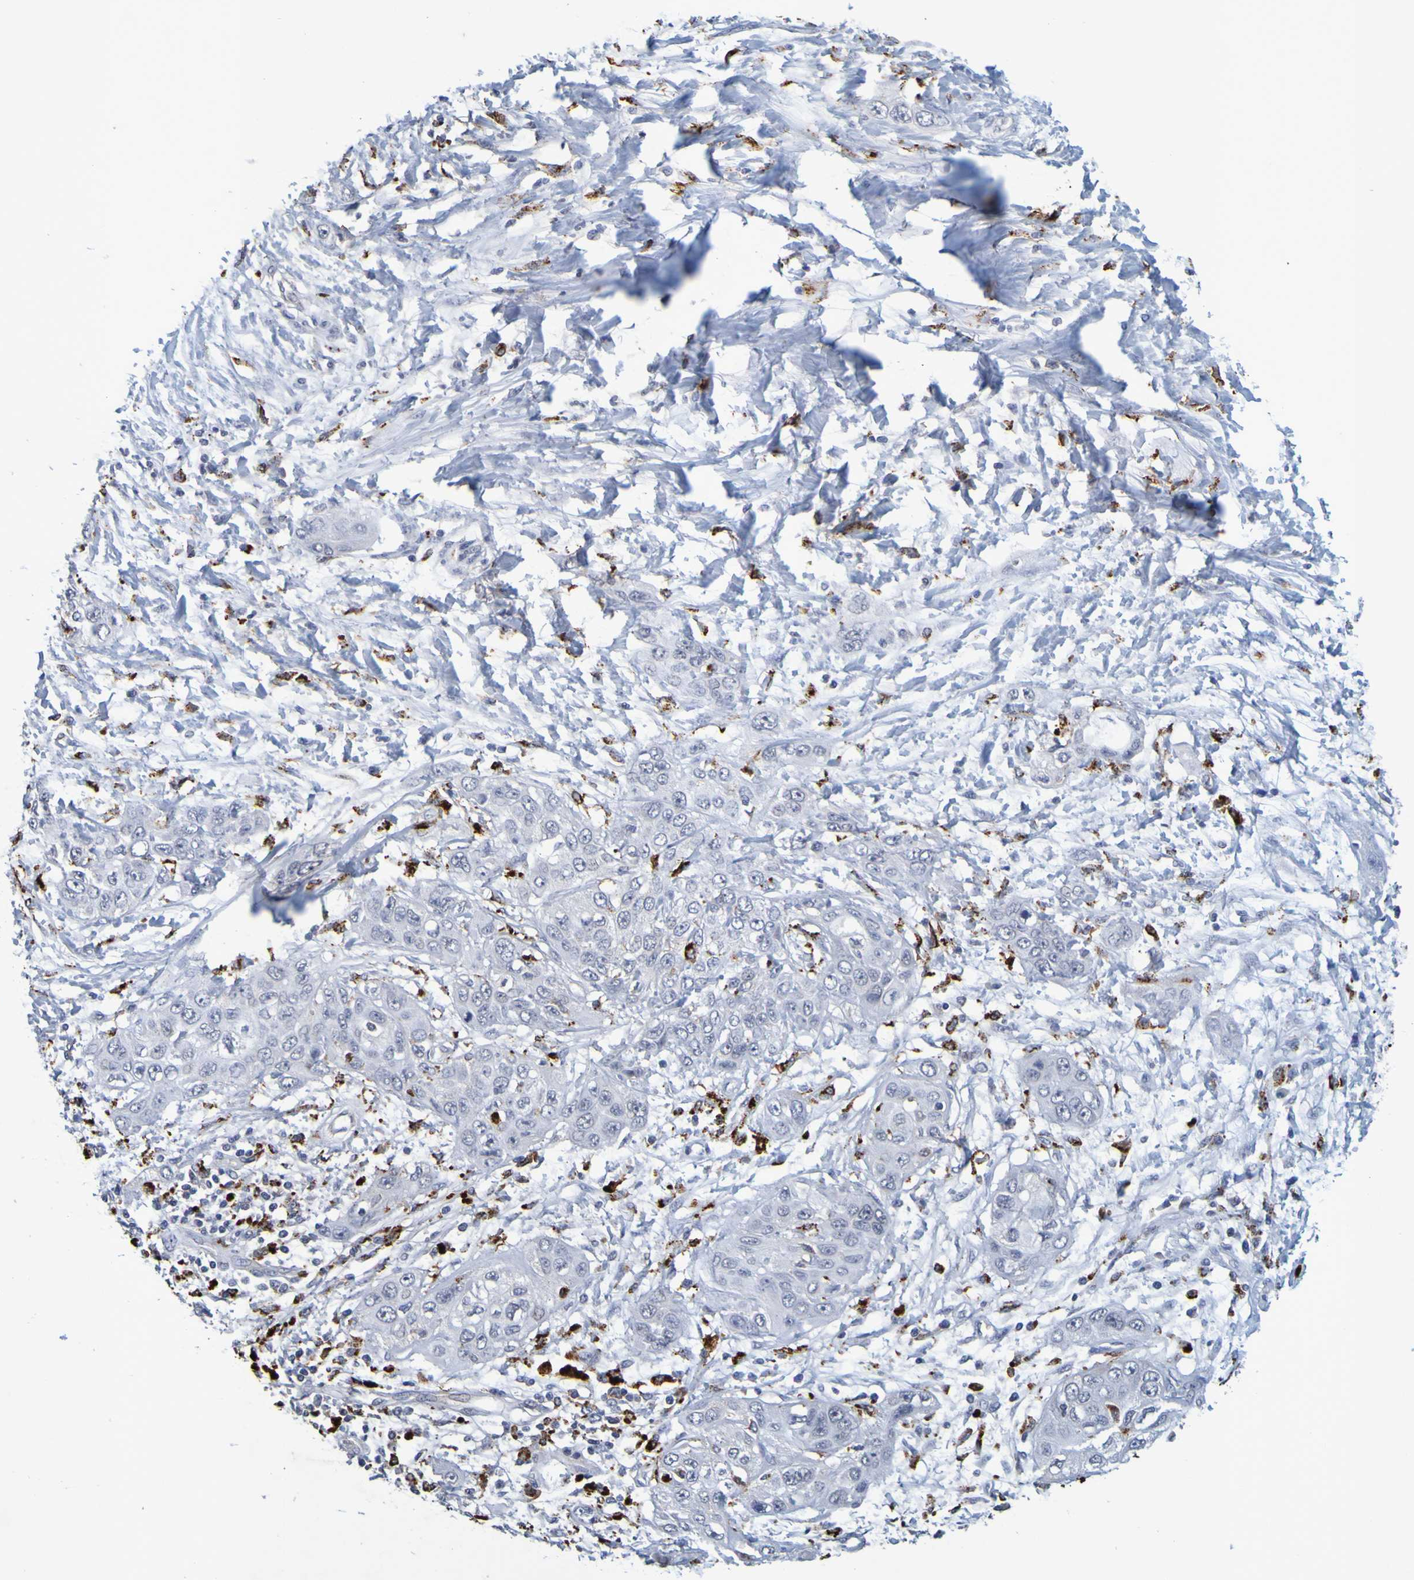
{"staining": {"intensity": "moderate", "quantity": "<25%", "location": "cytoplasmic/membranous"}, "tissue": "pancreatic cancer", "cell_type": "Tumor cells", "image_type": "cancer", "snomed": [{"axis": "morphology", "description": "Adenocarcinoma, NOS"}, {"axis": "topography", "description": "Pancreas"}], "caption": "Brown immunohistochemical staining in human pancreatic adenocarcinoma reveals moderate cytoplasmic/membranous staining in approximately <25% of tumor cells. (brown staining indicates protein expression, while blue staining denotes nuclei).", "gene": "TPH1", "patient": {"sex": "female", "age": 70}}